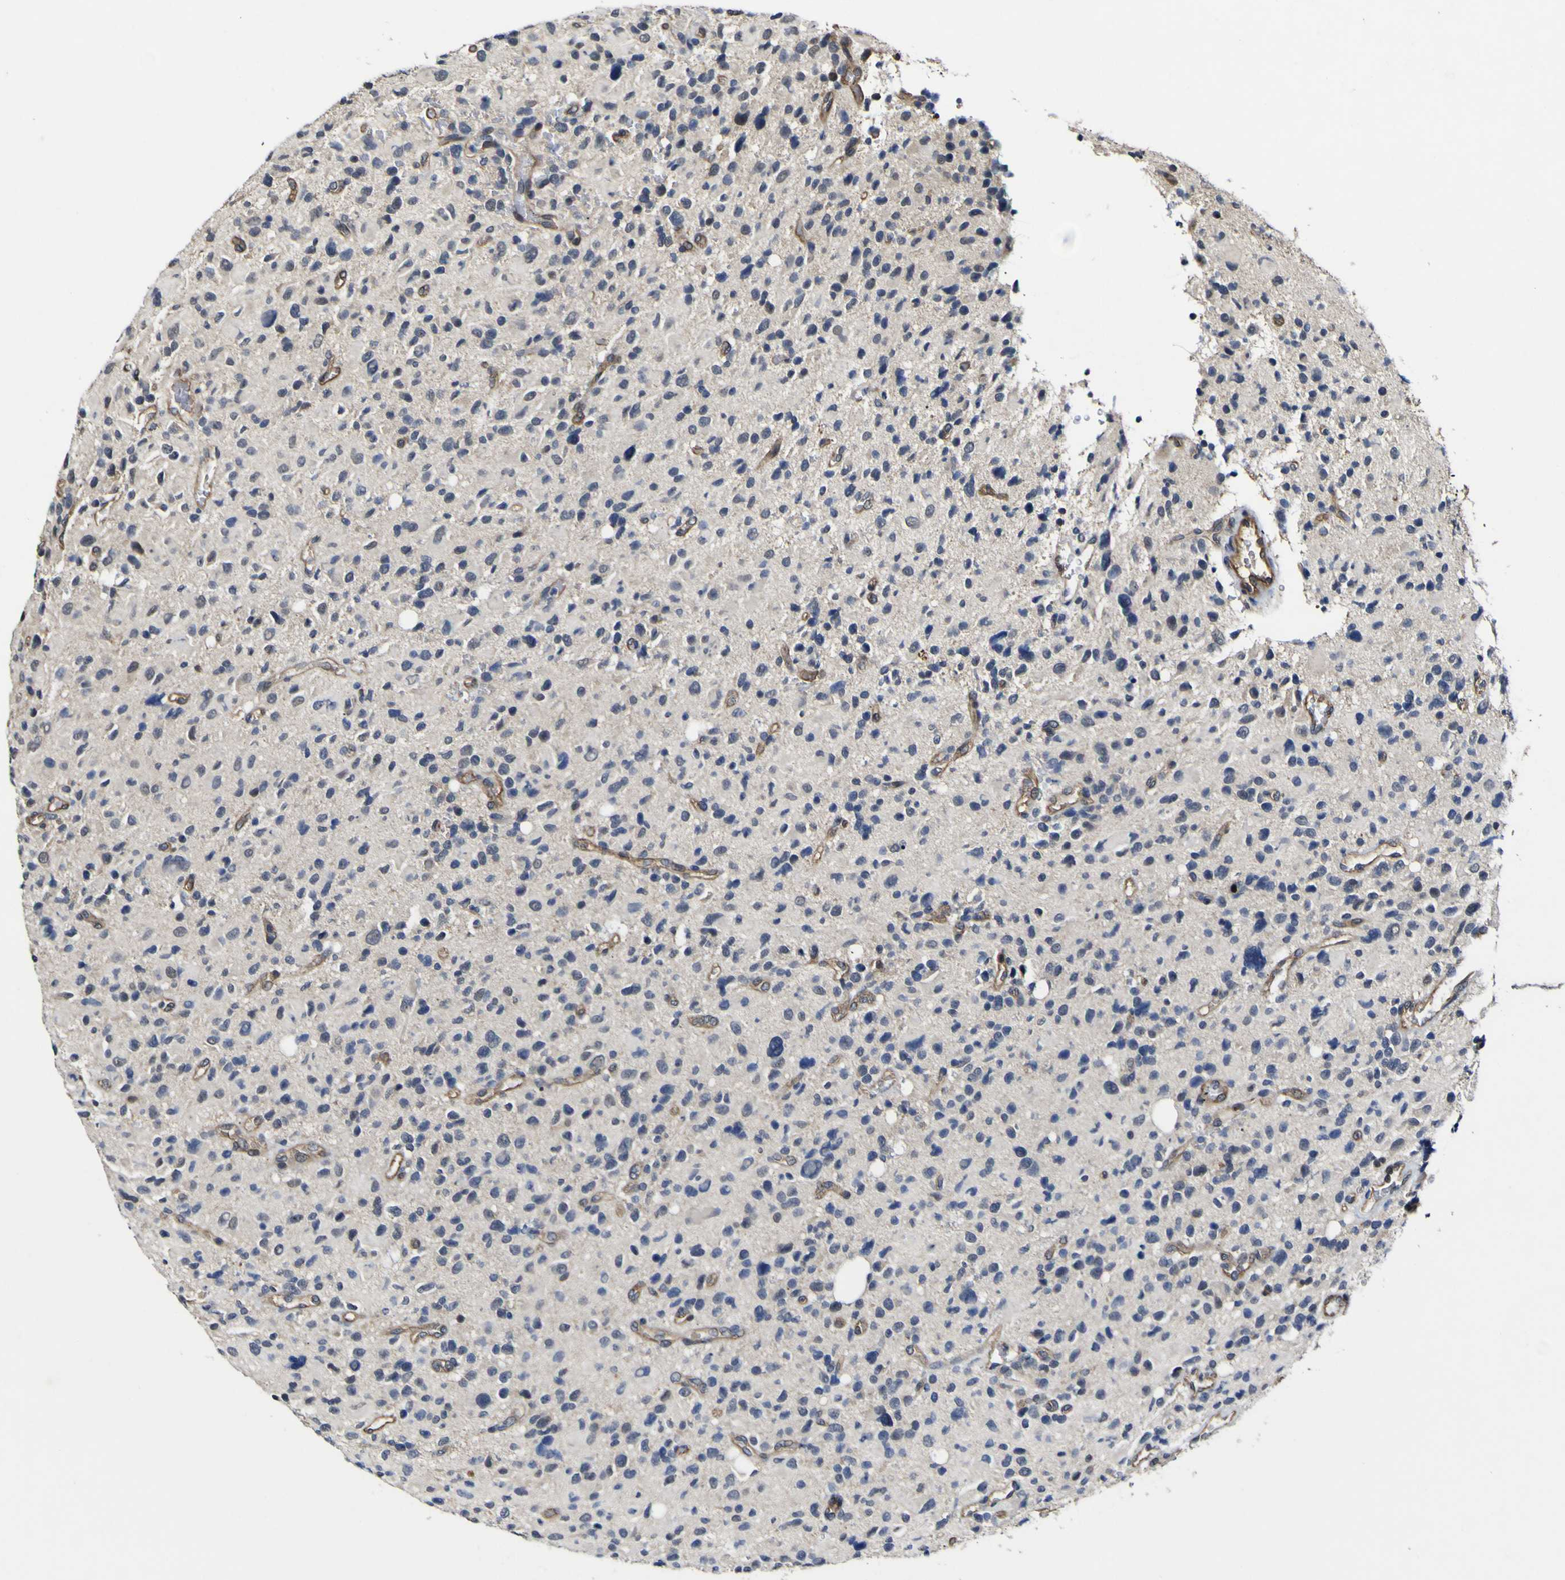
{"staining": {"intensity": "negative", "quantity": "none", "location": "none"}, "tissue": "glioma", "cell_type": "Tumor cells", "image_type": "cancer", "snomed": [{"axis": "morphology", "description": "Glioma, malignant, High grade"}, {"axis": "topography", "description": "Brain"}], "caption": "IHC image of neoplastic tissue: human malignant glioma (high-grade) stained with DAB exhibits no significant protein expression in tumor cells.", "gene": "CCL2", "patient": {"sex": "male", "age": 48}}